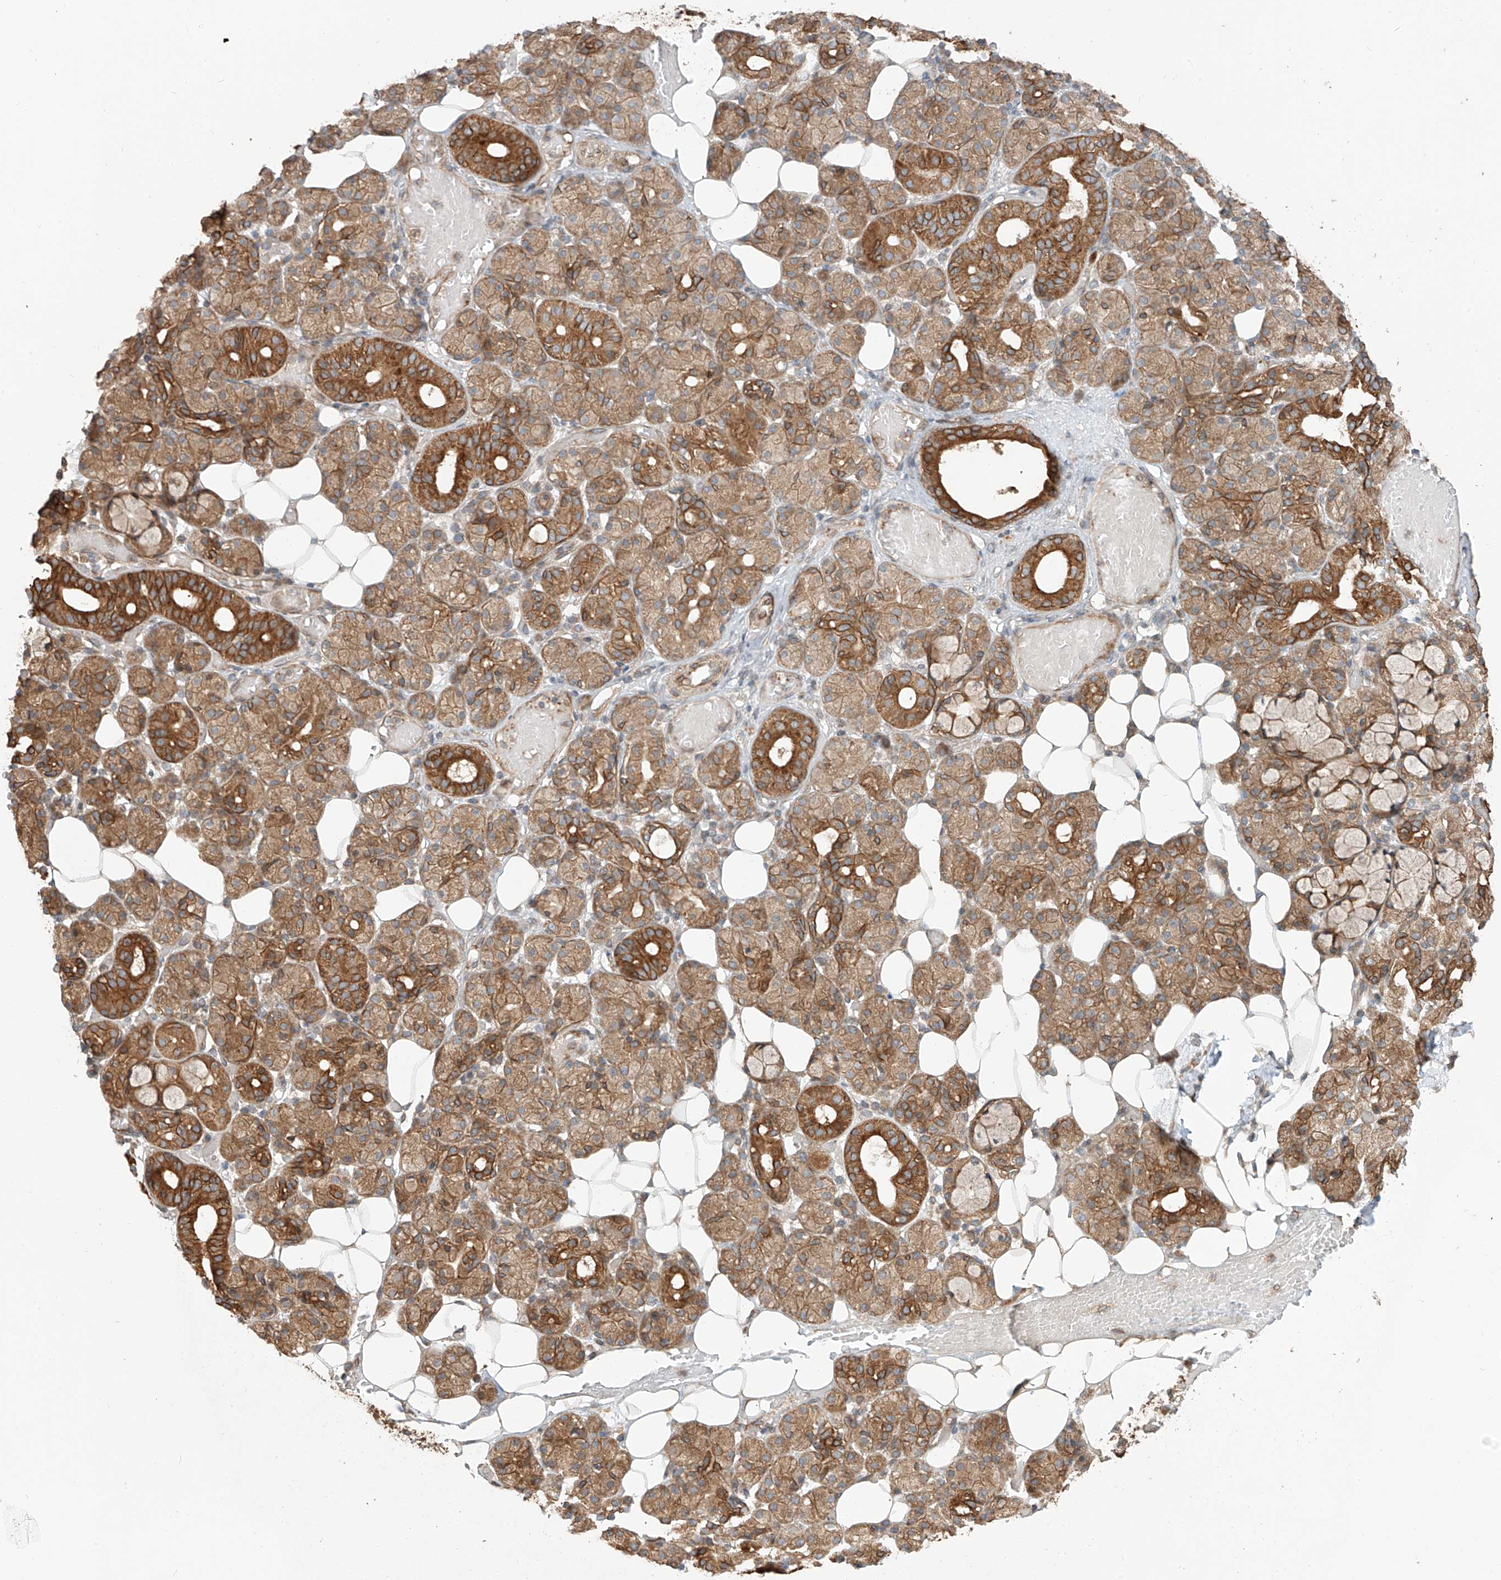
{"staining": {"intensity": "strong", "quantity": "25%-75%", "location": "cytoplasmic/membranous"}, "tissue": "salivary gland", "cell_type": "Glandular cells", "image_type": "normal", "snomed": [{"axis": "morphology", "description": "Normal tissue, NOS"}, {"axis": "topography", "description": "Salivary gland"}], "caption": "Salivary gland stained with a brown dye reveals strong cytoplasmic/membranous positive positivity in approximately 25%-75% of glandular cells.", "gene": "CEP162", "patient": {"sex": "male", "age": 63}}